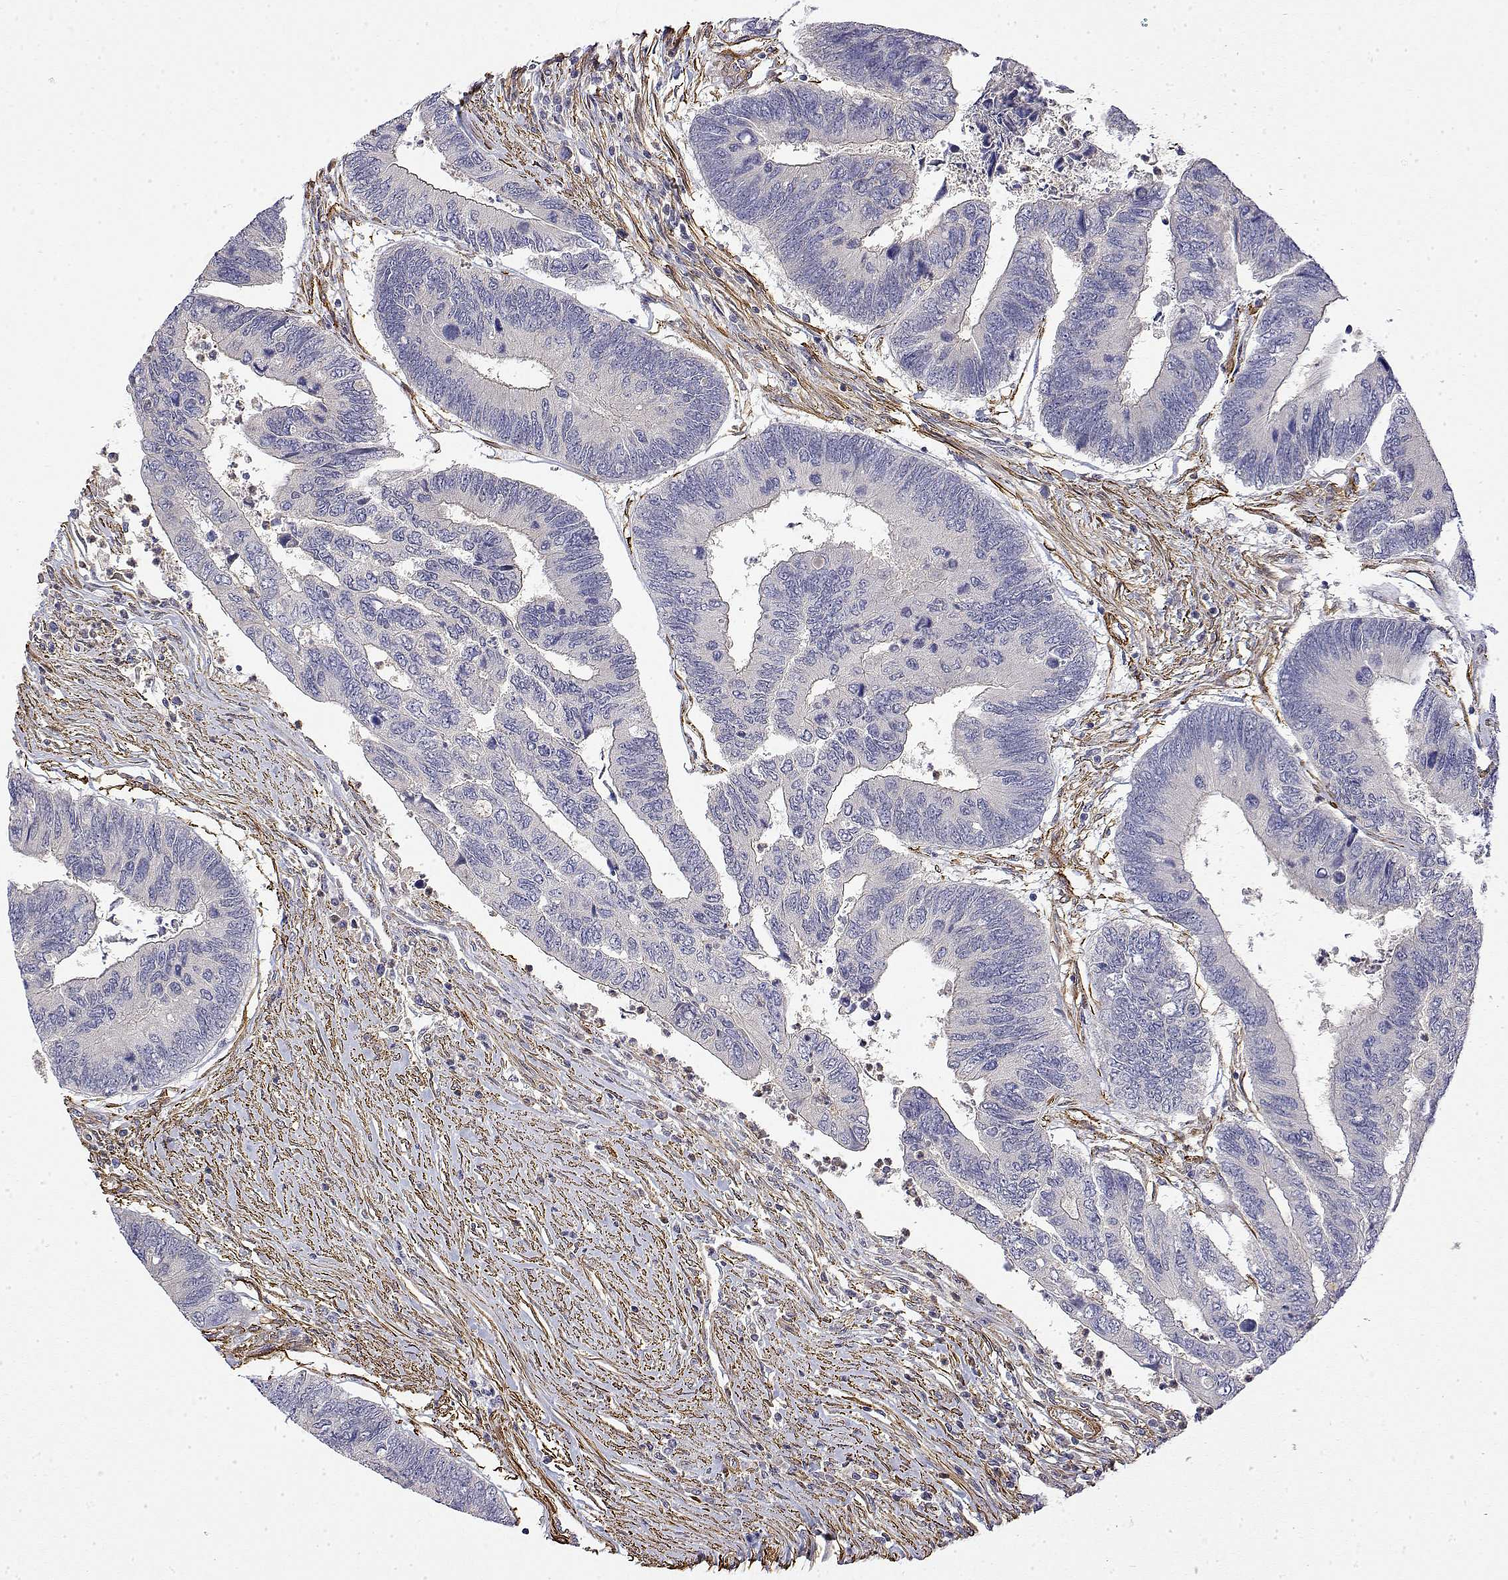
{"staining": {"intensity": "negative", "quantity": "none", "location": "none"}, "tissue": "colorectal cancer", "cell_type": "Tumor cells", "image_type": "cancer", "snomed": [{"axis": "morphology", "description": "Adenocarcinoma, NOS"}, {"axis": "topography", "description": "Colon"}], "caption": "Human colorectal adenocarcinoma stained for a protein using IHC shows no positivity in tumor cells.", "gene": "SOWAHD", "patient": {"sex": "female", "age": 67}}